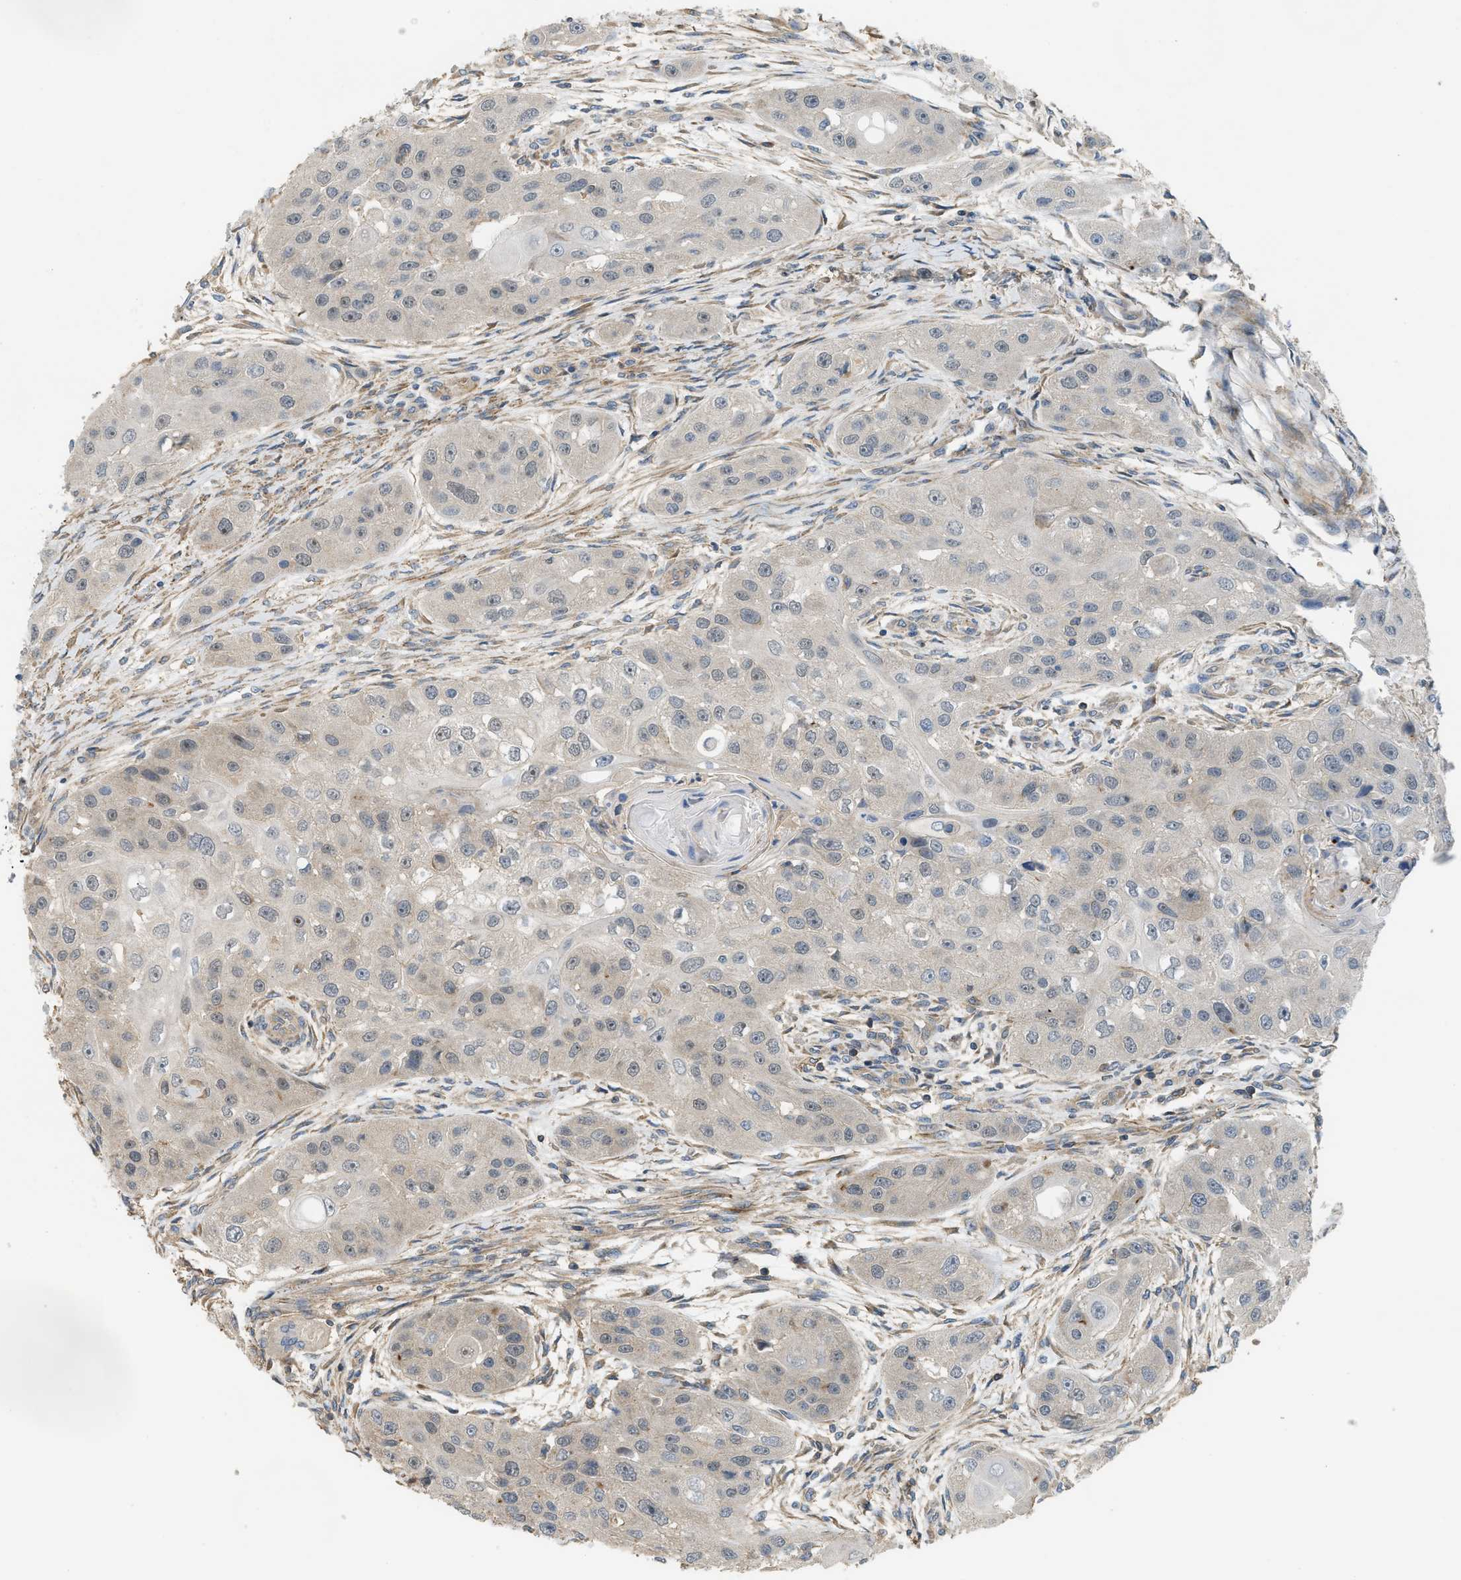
{"staining": {"intensity": "negative", "quantity": "none", "location": "none"}, "tissue": "head and neck cancer", "cell_type": "Tumor cells", "image_type": "cancer", "snomed": [{"axis": "morphology", "description": "Normal tissue, NOS"}, {"axis": "morphology", "description": "Squamous cell carcinoma, NOS"}, {"axis": "topography", "description": "Skeletal muscle"}, {"axis": "topography", "description": "Head-Neck"}], "caption": "Histopathology image shows no significant protein staining in tumor cells of squamous cell carcinoma (head and neck).", "gene": "BTN3A2", "patient": {"sex": "male", "age": 51}}